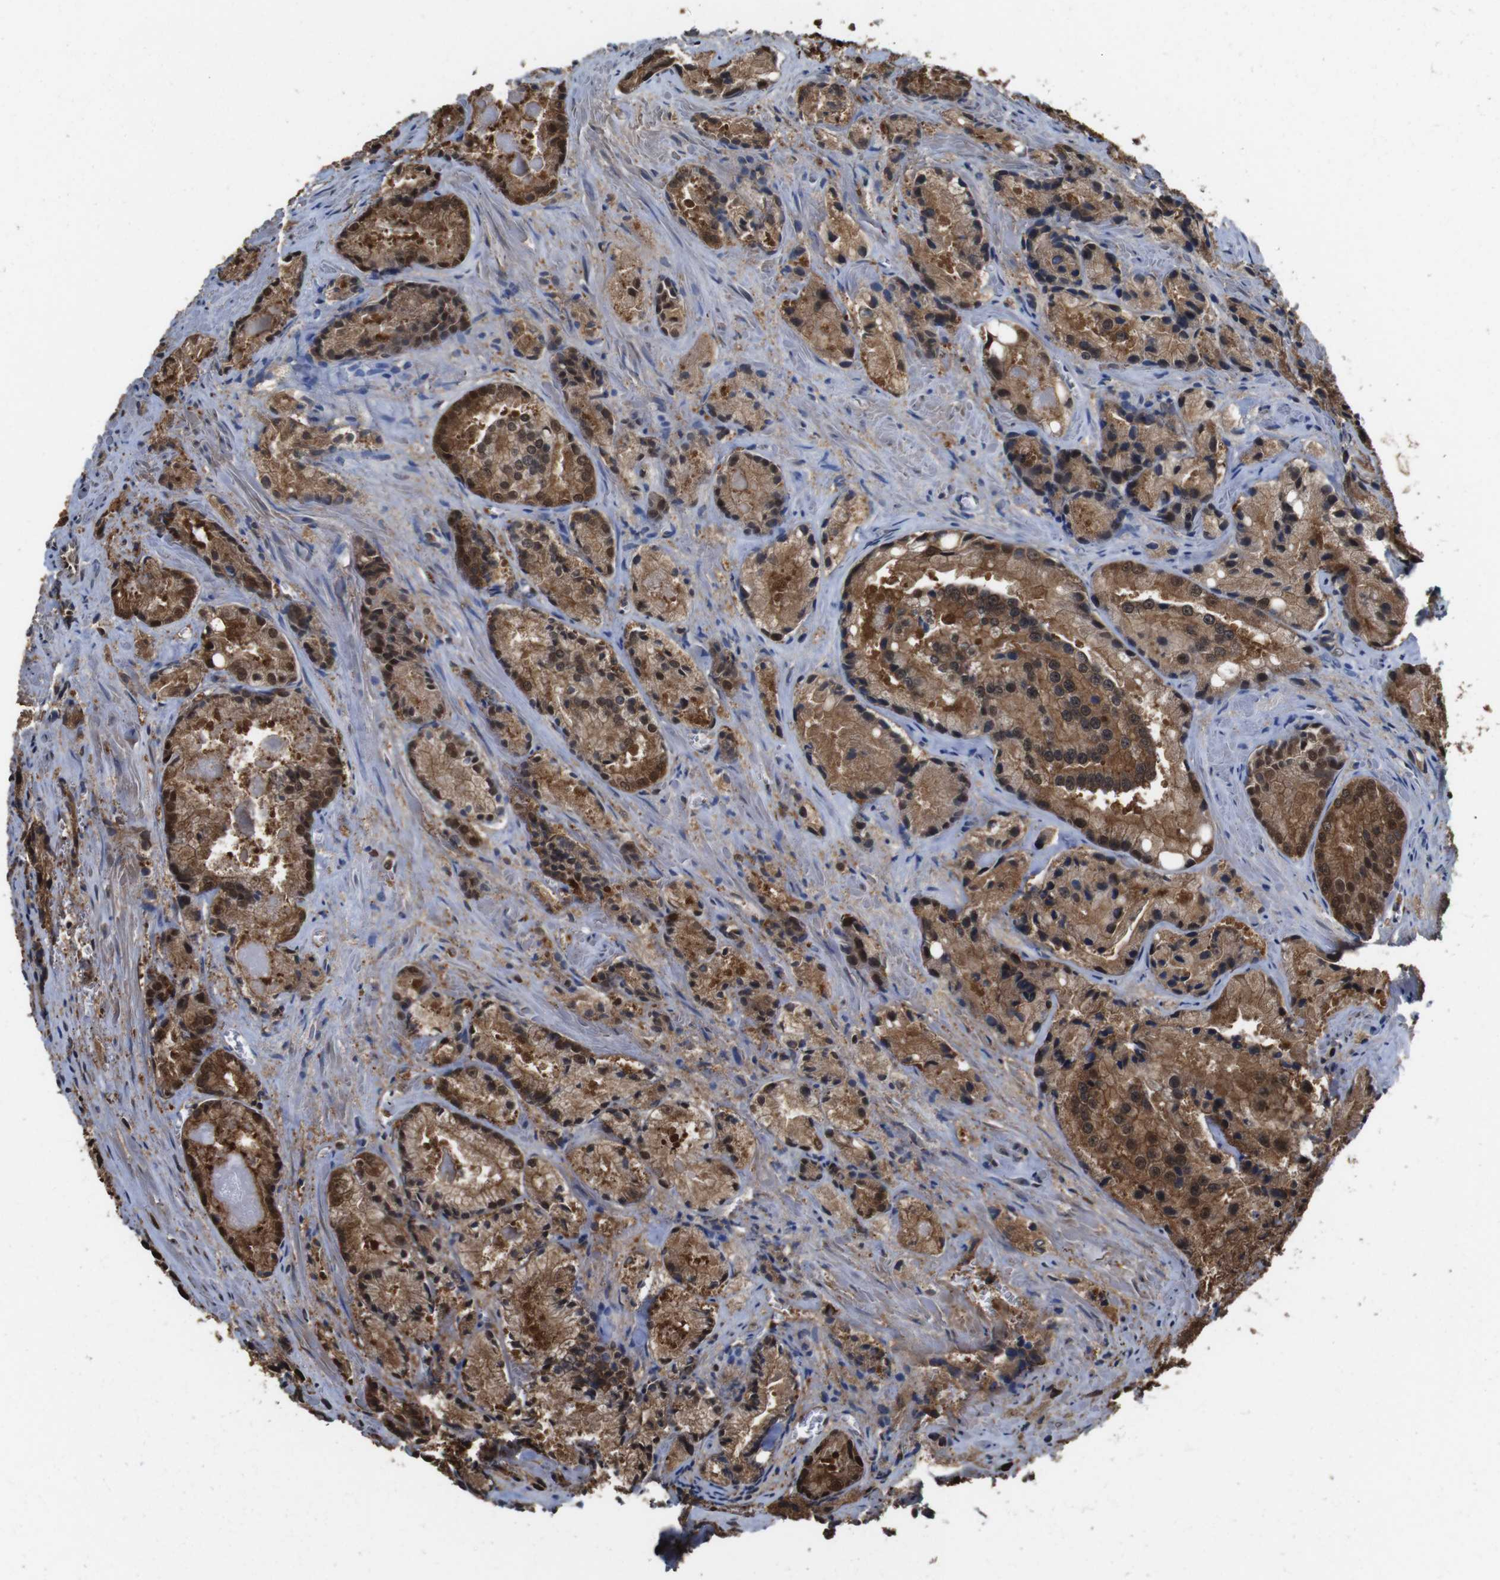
{"staining": {"intensity": "moderate", "quantity": ">75%", "location": "cytoplasmic/membranous,nuclear"}, "tissue": "prostate cancer", "cell_type": "Tumor cells", "image_type": "cancer", "snomed": [{"axis": "morphology", "description": "Adenocarcinoma, Low grade"}, {"axis": "topography", "description": "Prostate"}], "caption": "High-power microscopy captured an immunohistochemistry (IHC) image of adenocarcinoma (low-grade) (prostate), revealing moderate cytoplasmic/membranous and nuclear staining in about >75% of tumor cells. (Brightfield microscopy of DAB IHC at high magnification).", "gene": "VCP", "patient": {"sex": "male", "age": 64}}